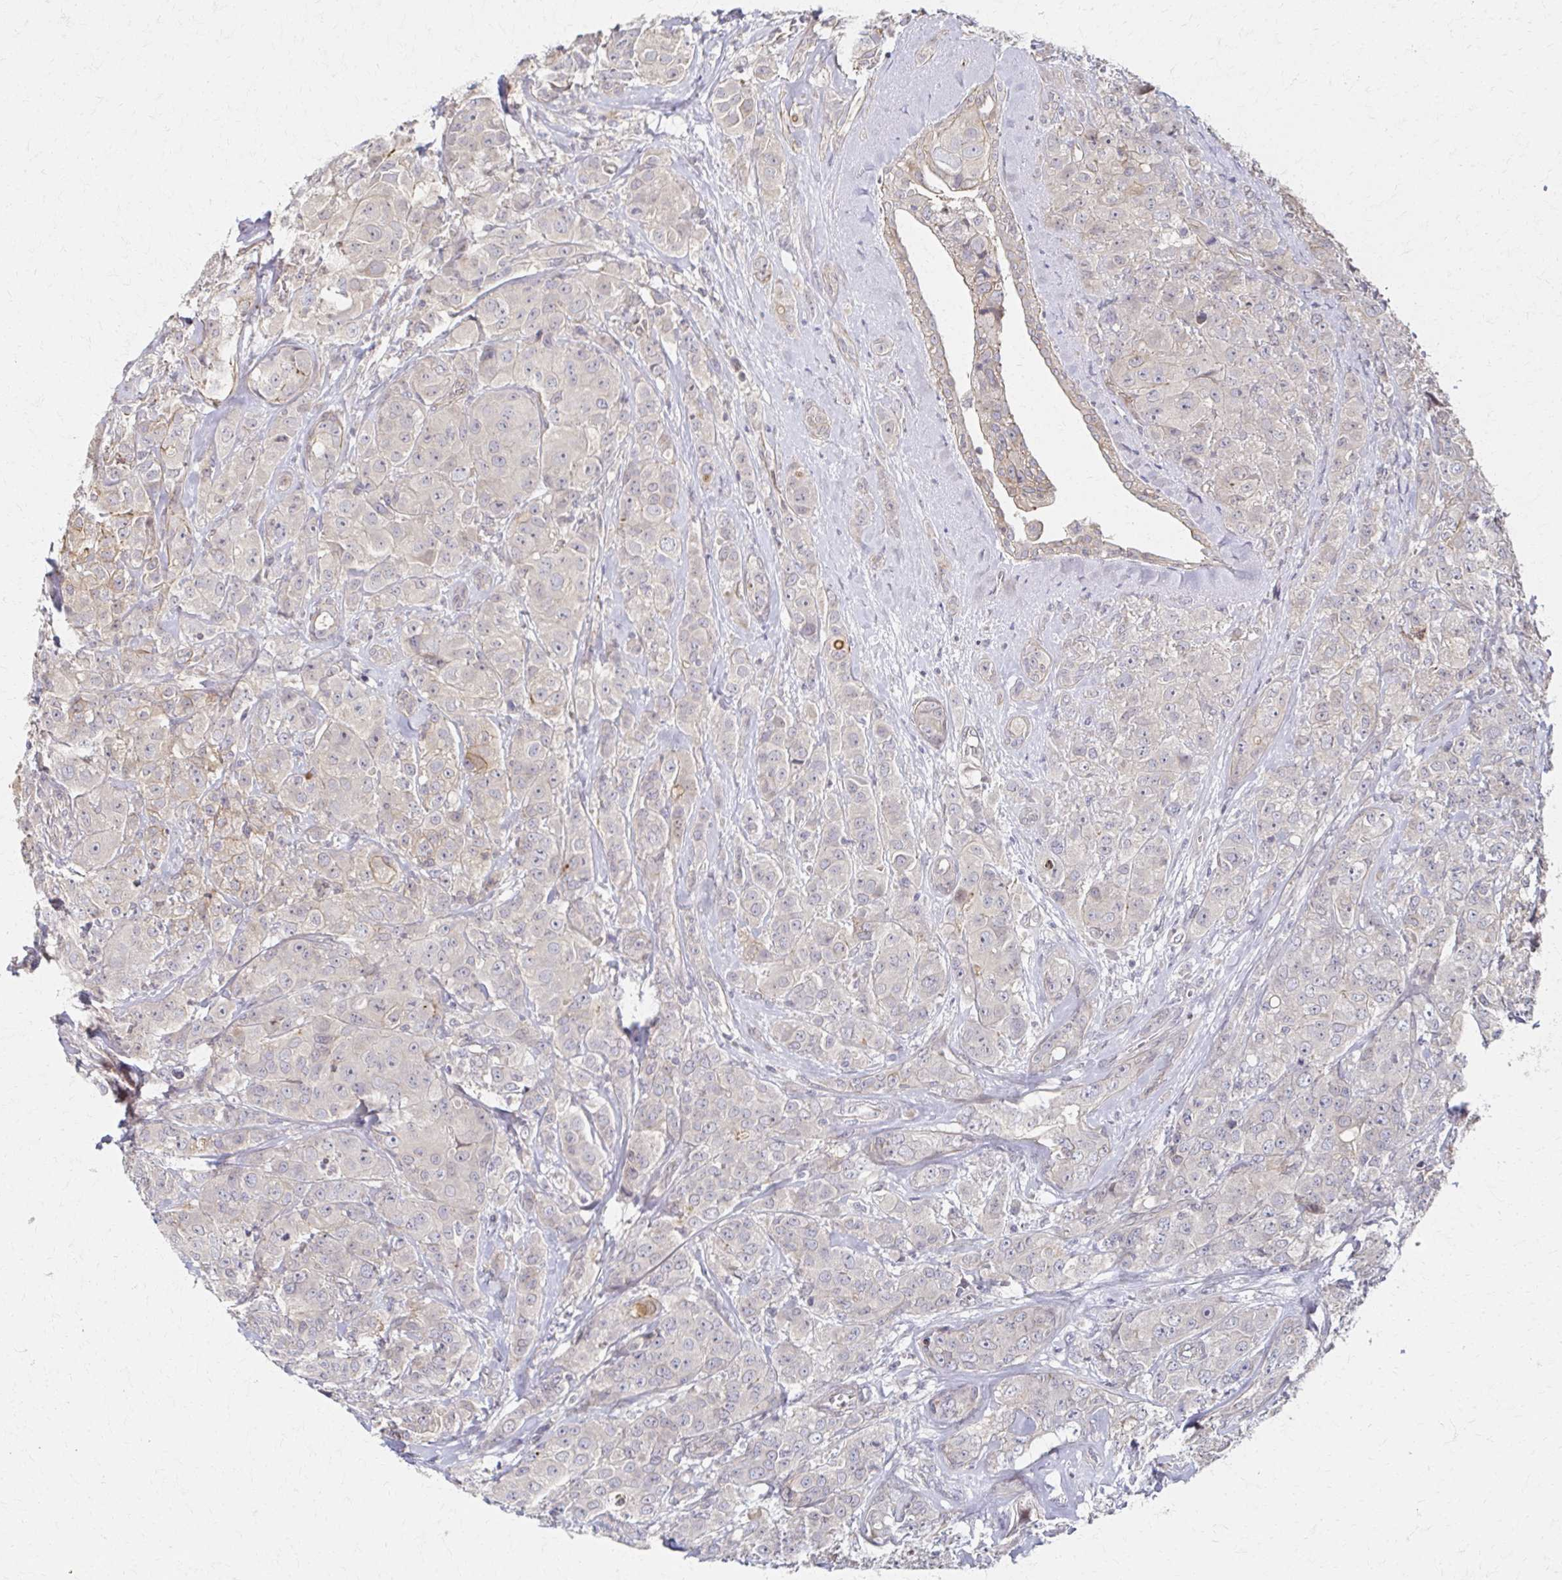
{"staining": {"intensity": "negative", "quantity": "none", "location": "none"}, "tissue": "breast cancer", "cell_type": "Tumor cells", "image_type": "cancer", "snomed": [{"axis": "morphology", "description": "Normal tissue, NOS"}, {"axis": "morphology", "description": "Duct carcinoma"}, {"axis": "topography", "description": "Breast"}], "caption": "The photomicrograph demonstrates no significant positivity in tumor cells of breast cancer.", "gene": "EOLA2", "patient": {"sex": "female", "age": 43}}